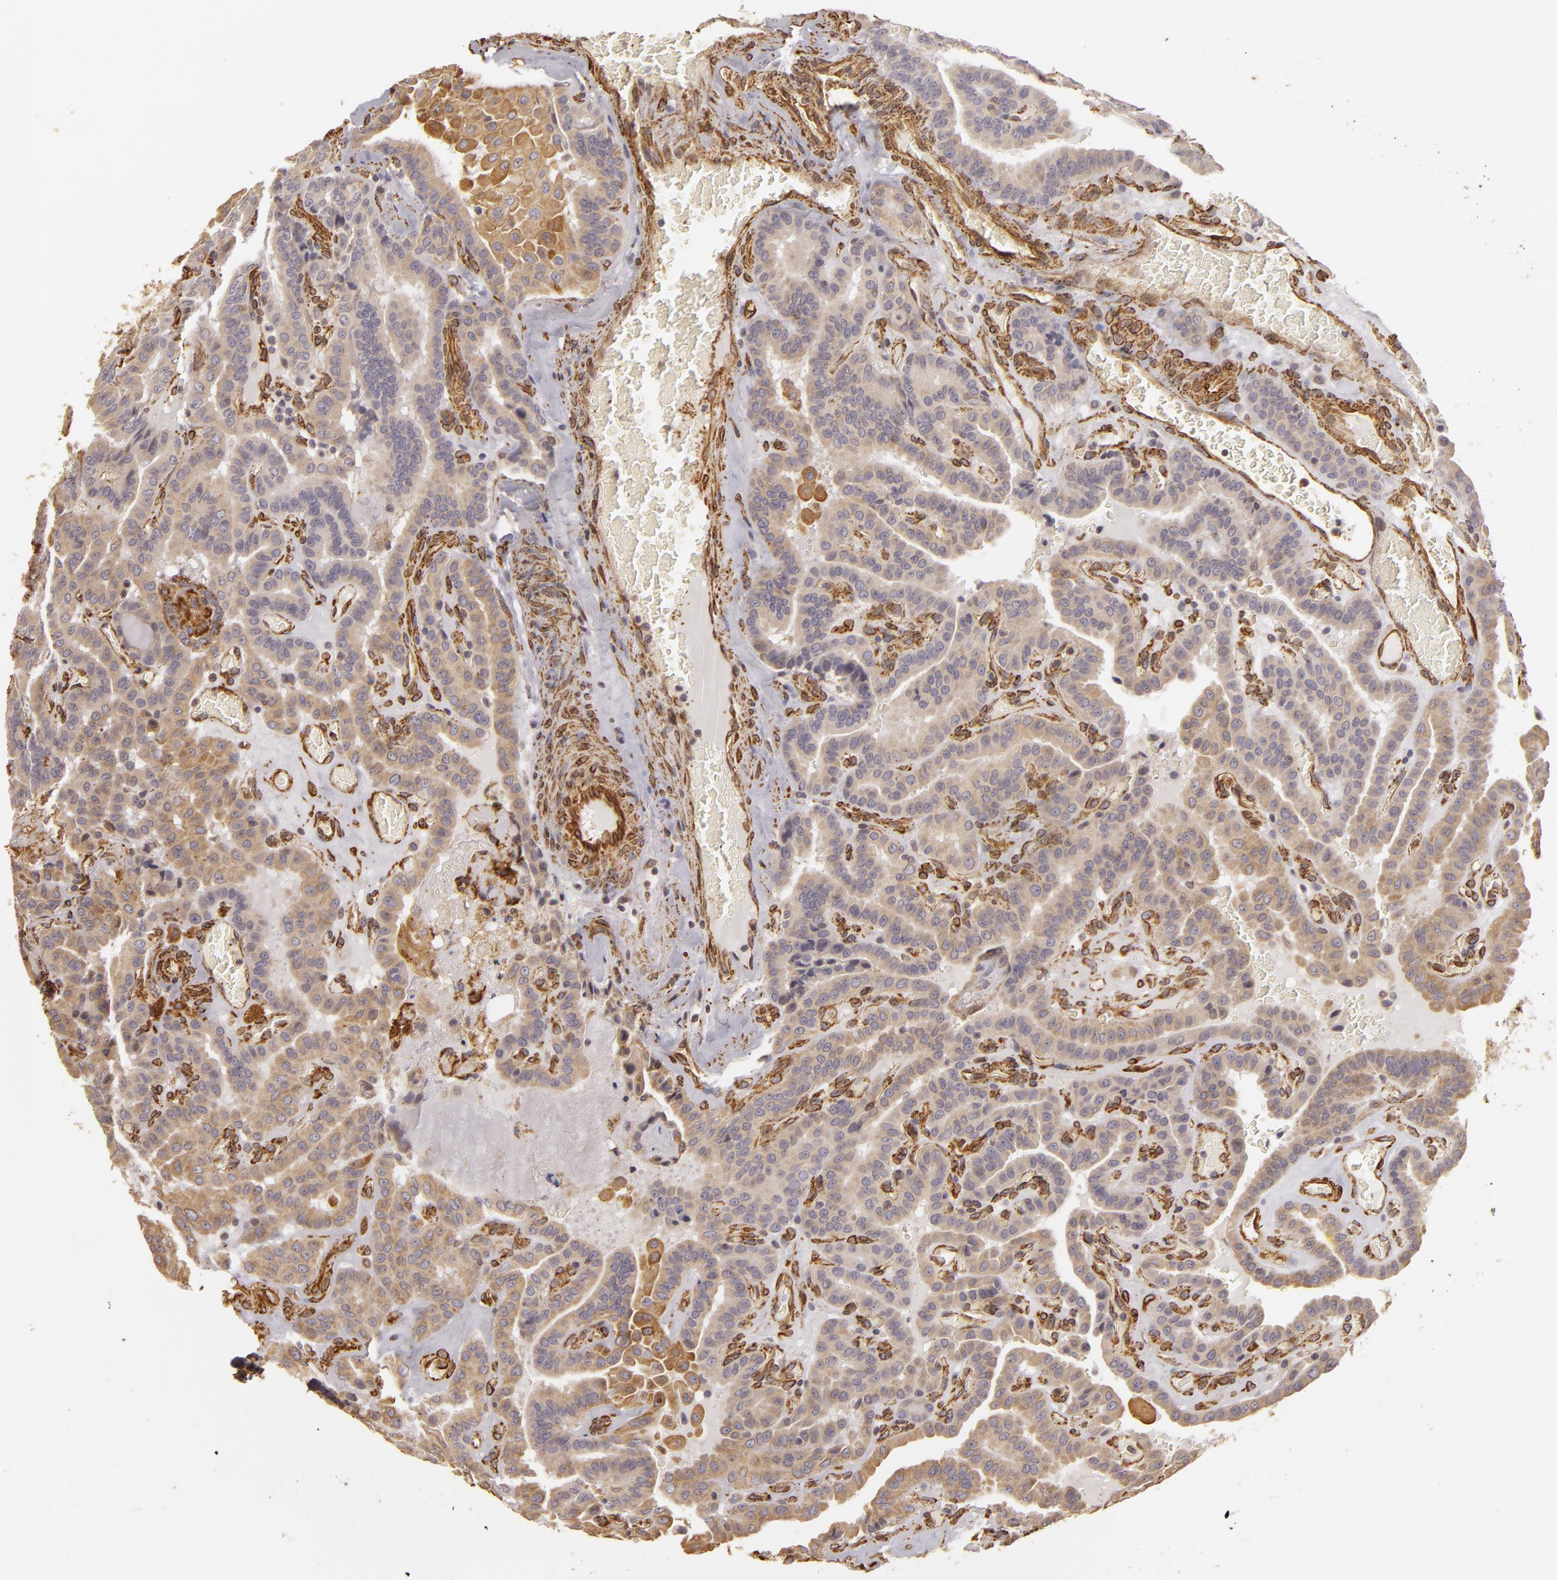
{"staining": {"intensity": "weak", "quantity": ">75%", "location": "cytoplasmic/membranous"}, "tissue": "thyroid cancer", "cell_type": "Tumor cells", "image_type": "cancer", "snomed": [{"axis": "morphology", "description": "Papillary adenocarcinoma, NOS"}, {"axis": "topography", "description": "Thyroid gland"}], "caption": "A brown stain highlights weak cytoplasmic/membranous staining of a protein in human thyroid papillary adenocarcinoma tumor cells.", "gene": "CYB5R3", "patient": {"sex": "male", "age": 87}}